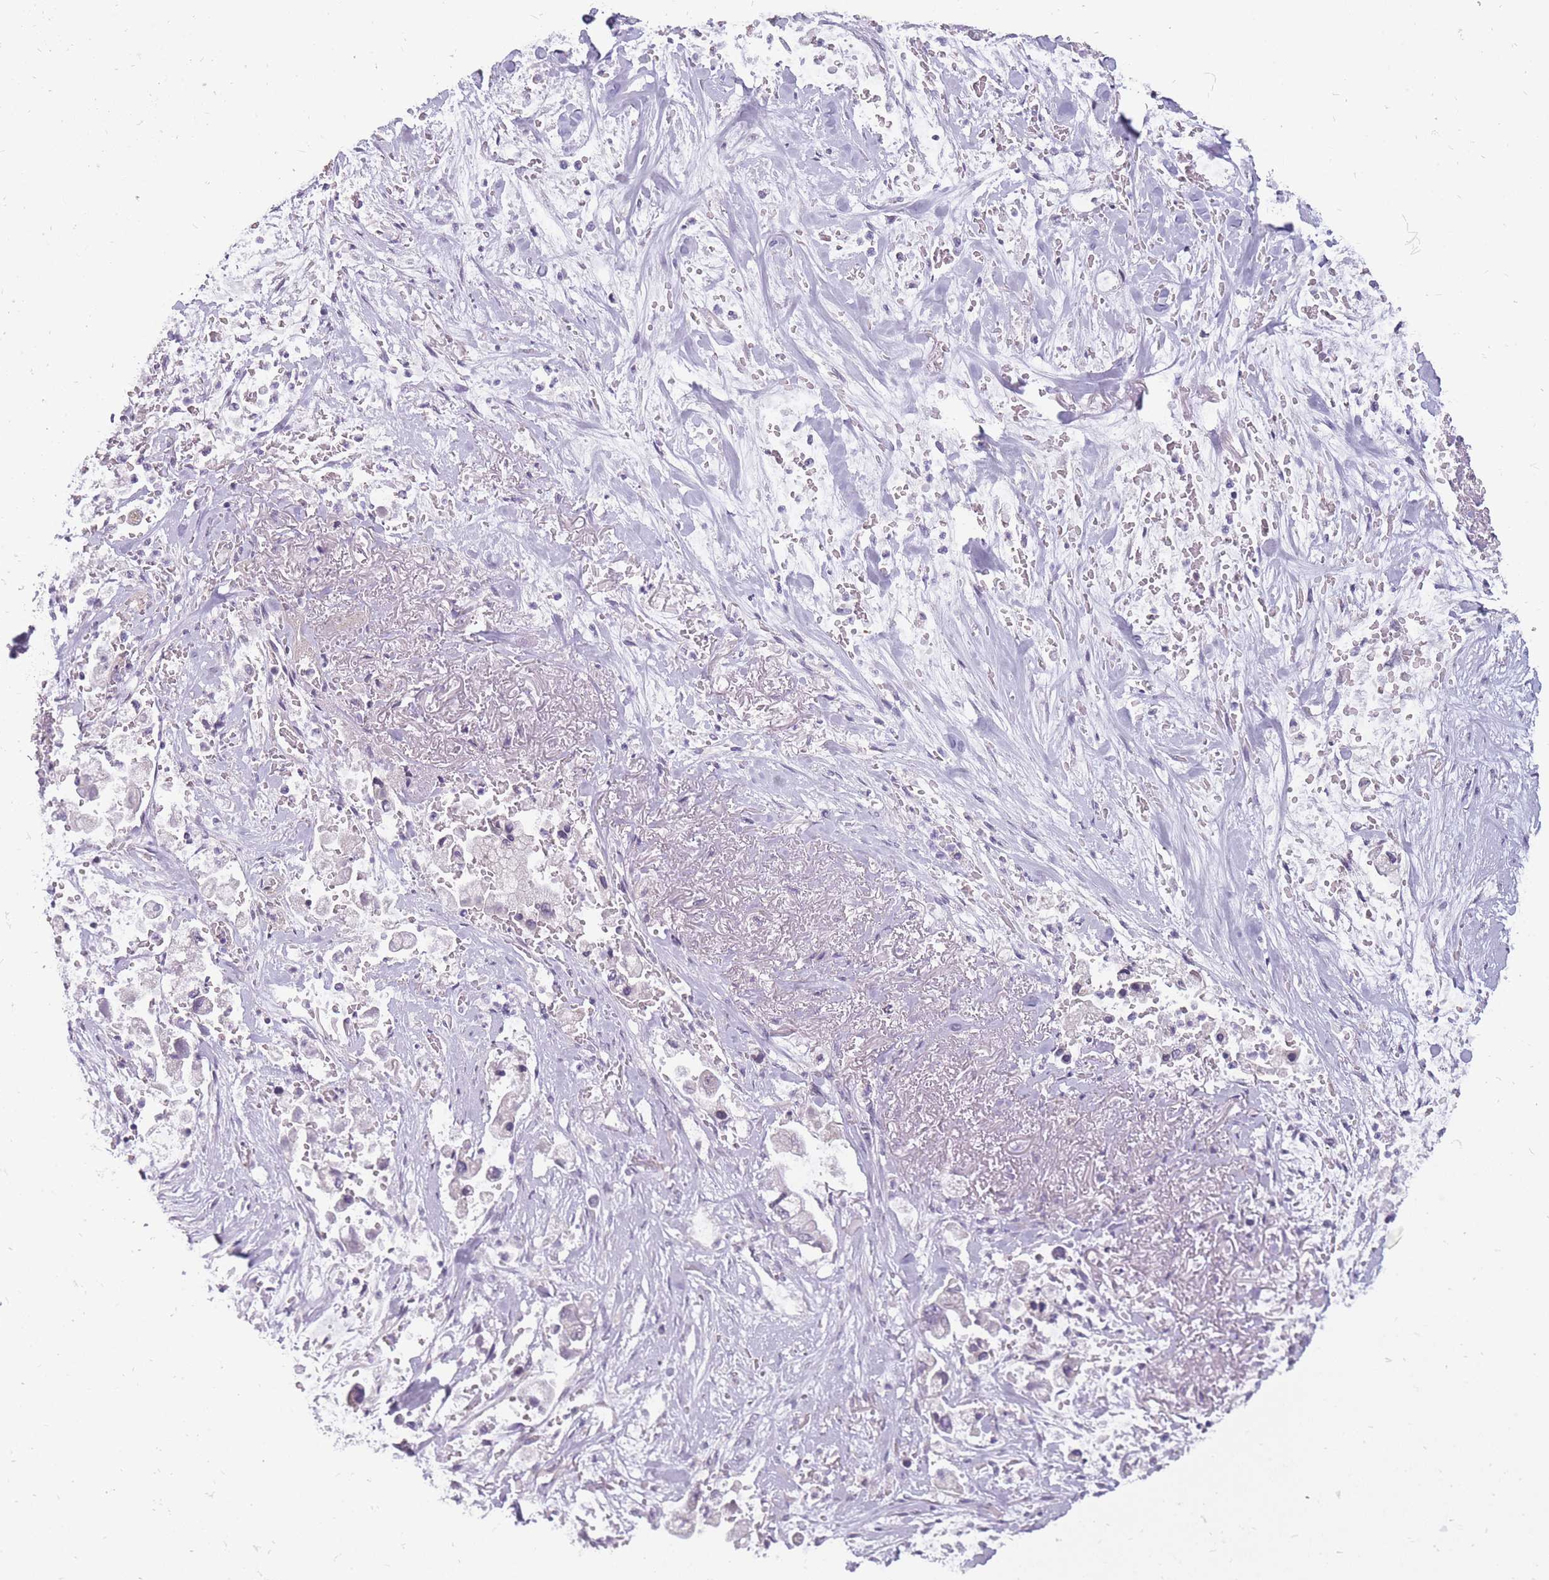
{"staining": {"intensity": "negative", "quantity": "none", "location": "none"}, "tissue": "stomach cancer", "cell_type": "Tumor cells", "image_type": "cancer", "snomed": [{"axis": "morphology", "description": "Adenocarcinoma, NOS"}, {"axis": "topography", "description": "Stomach"}], "caption": "Tumor cells show no significant staining in stomach adenocarcinoma.", "gene": "POMZP3", "patient": {"sex": "male", "age": 62}}